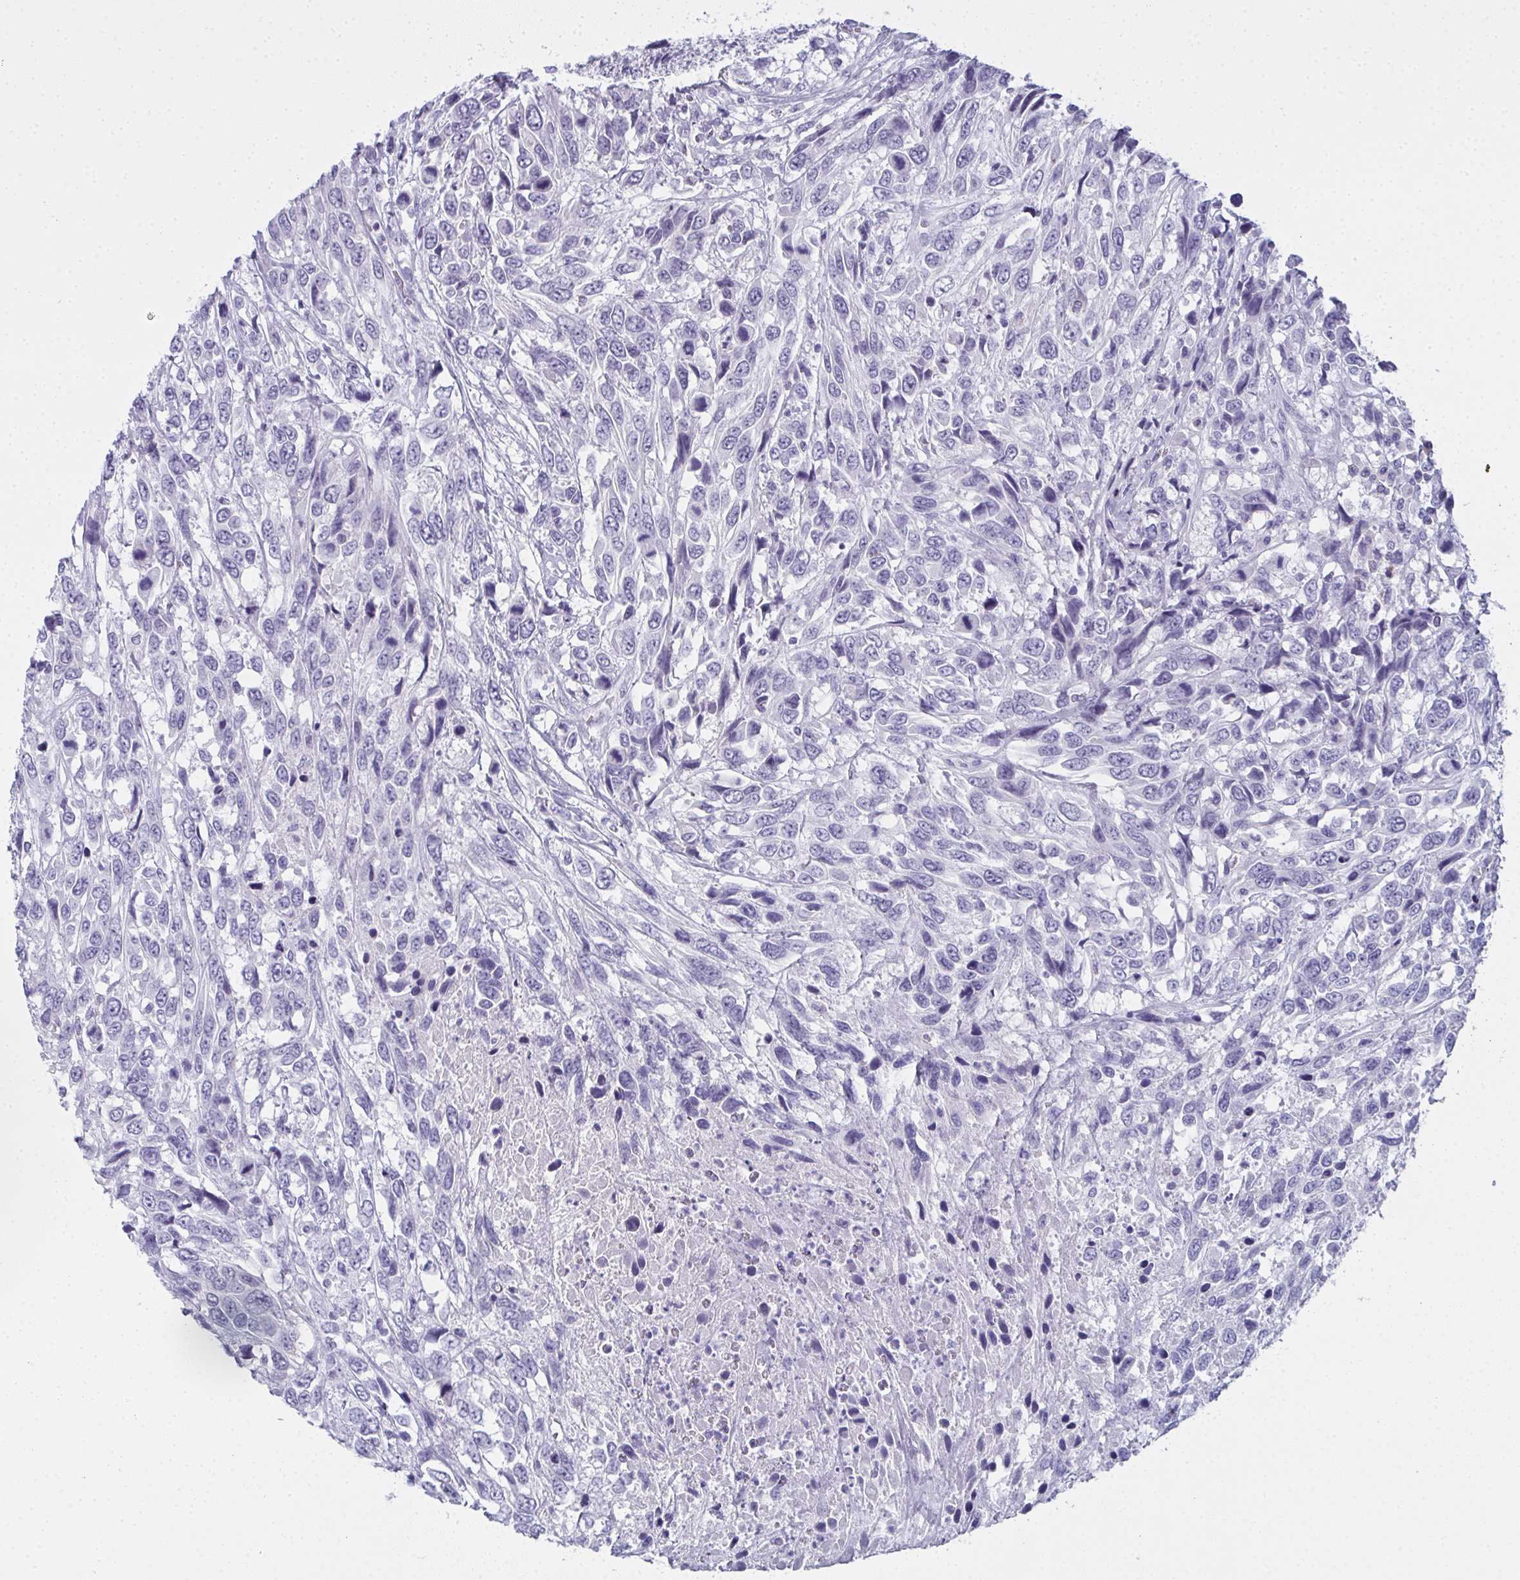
{"staining": {"intensity": "negative", "quantity": "none", "location": "none"}, "tissue": "urothelial cancer", "cell_type": "Tumor cells", "image_type": "cancer", "snomed": [{"axis": "morphology", "description": "Urothelial carcinoma, High grade"}, {"axis": "topography", "description": "Urinary bladder"}], "caption": "Tumor cells are negative for brown protein staining in urothelial cancer. Nuclei are stained in blue.", "gene": "SLC36A2", "patient": {"sex": "female", "age": 70}}